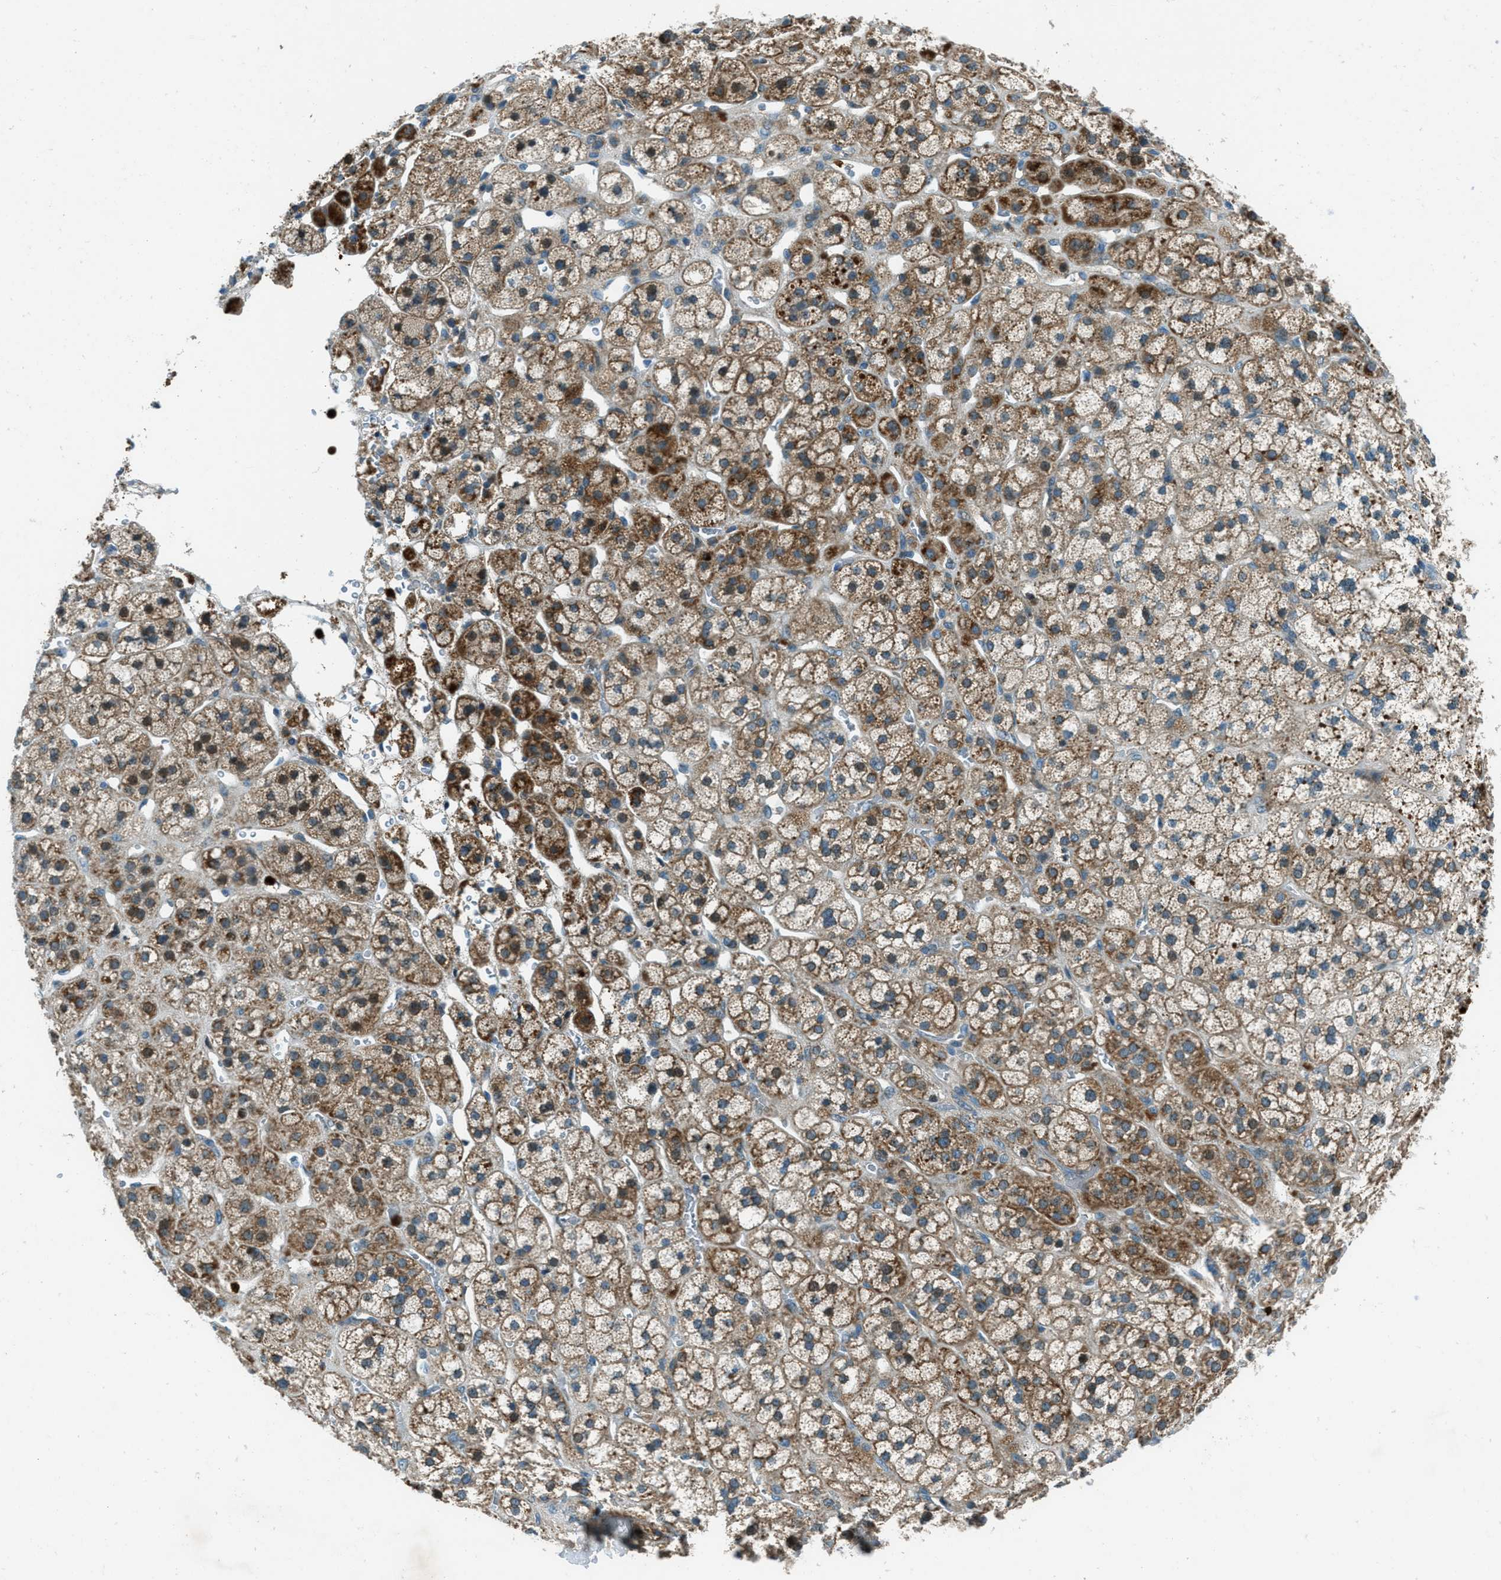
{"staining": {"intensity": "moderate", "quantity": ">75%", "location": "cytoplasmic/membranous"}, "tissue": "adrenal gland", "cell_type": "Glandular cells", "image_type": "normal", "snomed": [{"axis": "morphology", "description": "Normal tissue, NOS"}, {"axis": "topography", "description": "Adrenal gland"}], "caption": "Moderate cytoplasmic/membranous staining is identified in approximately >75% of glandular cells in normal adrenal gland.", "gene": "FAR1", "patient": {"sex": "male", "age": 56}}